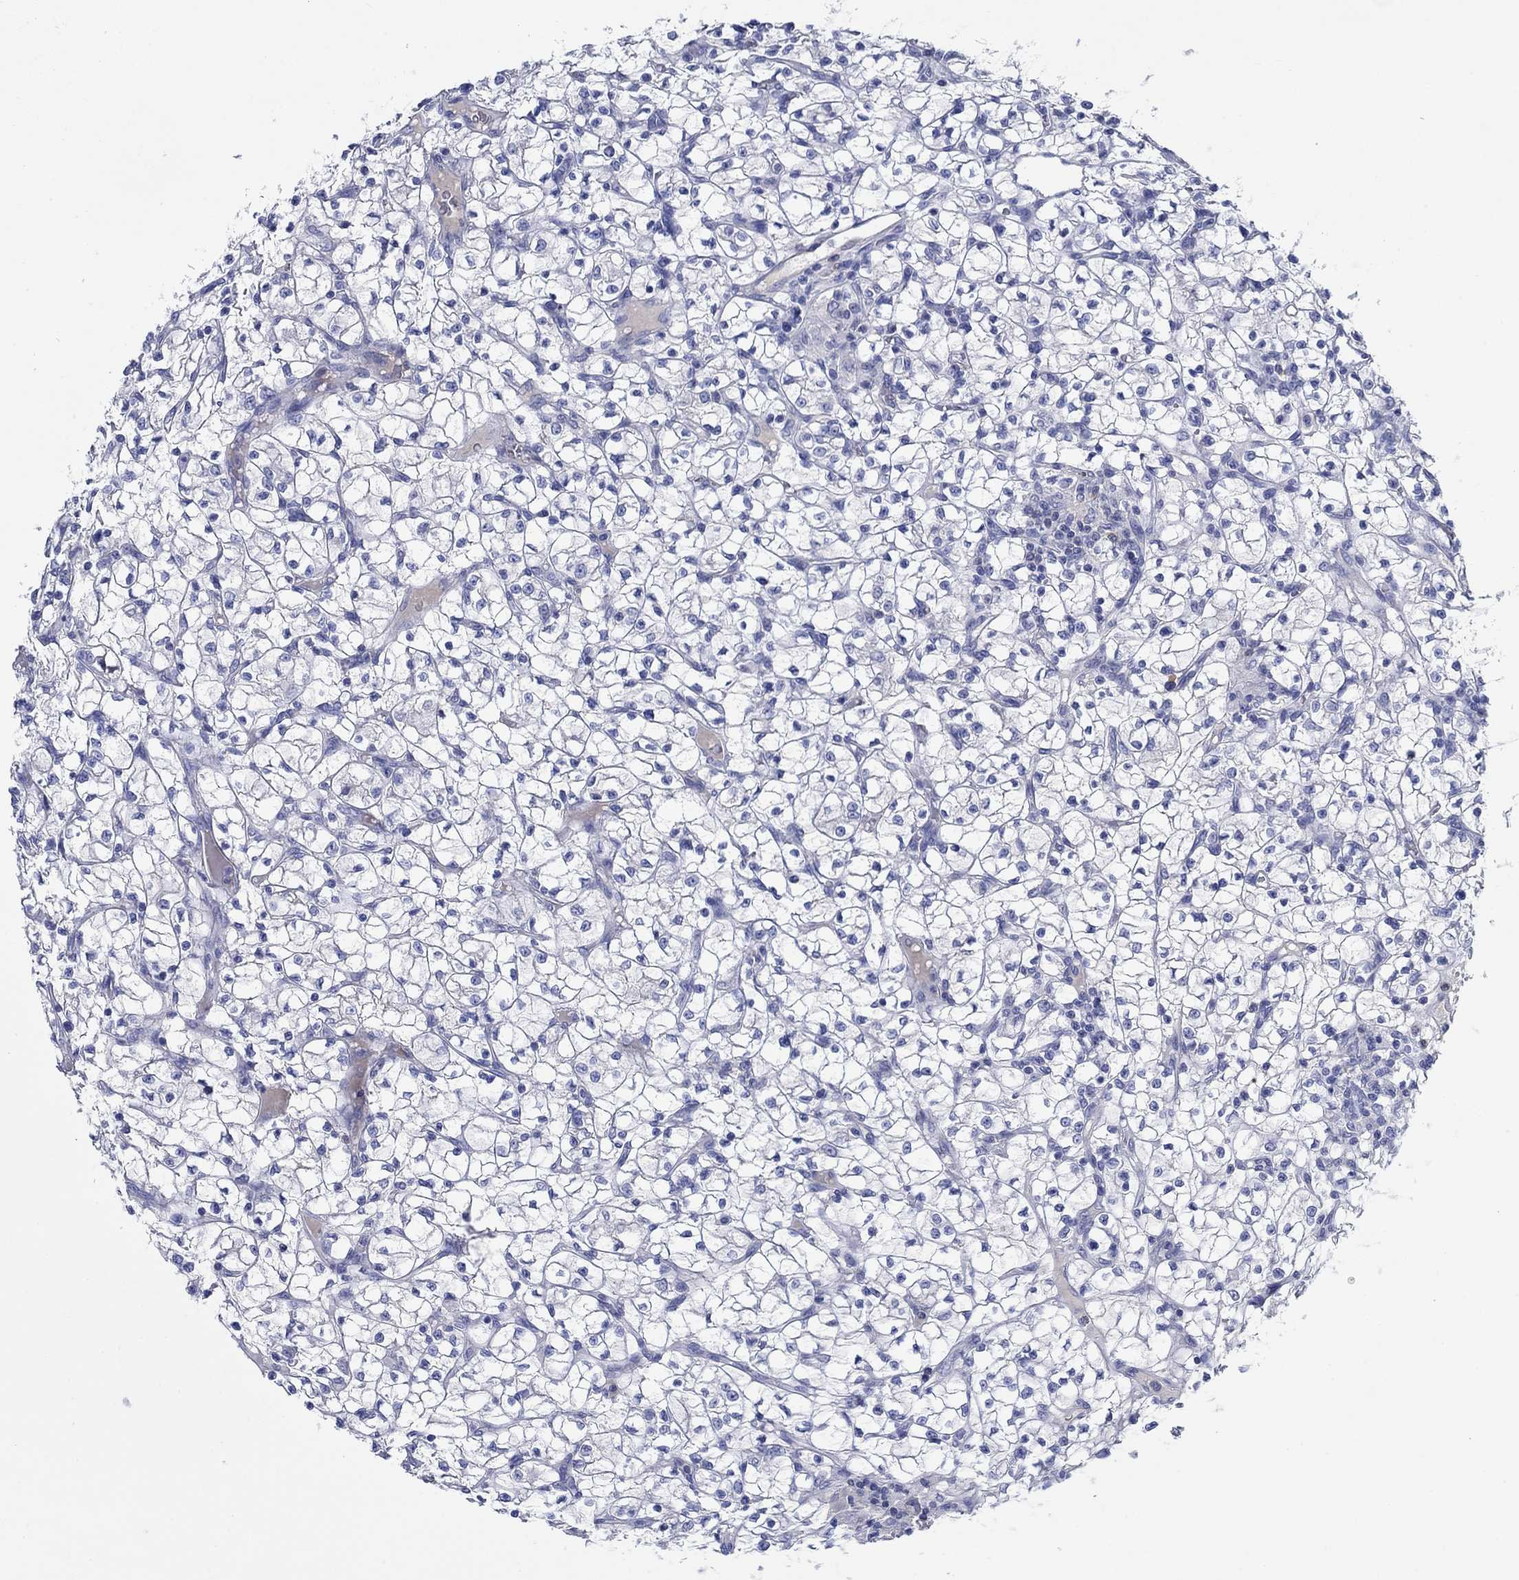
{"staining": {"intensity": "negative", "quantity": "none", "location": "none"}, "tissue": "renal cancer", "cell_type": "Tumor cells", "image_type": "cancer", "snomed": [{"axis": "morphology", "description": "Adenocarcinoma, NOS"}, {"axis": "topography", "description": "Kidney"}], "caption": "Immunohistochemistry of adenocarcinoma (renal) shows no staining in tumor cells. (DAB immunohistochemistry, high magnification).", "gene": "TRIM16", "patient": {"sex": "female", "age": 64}}